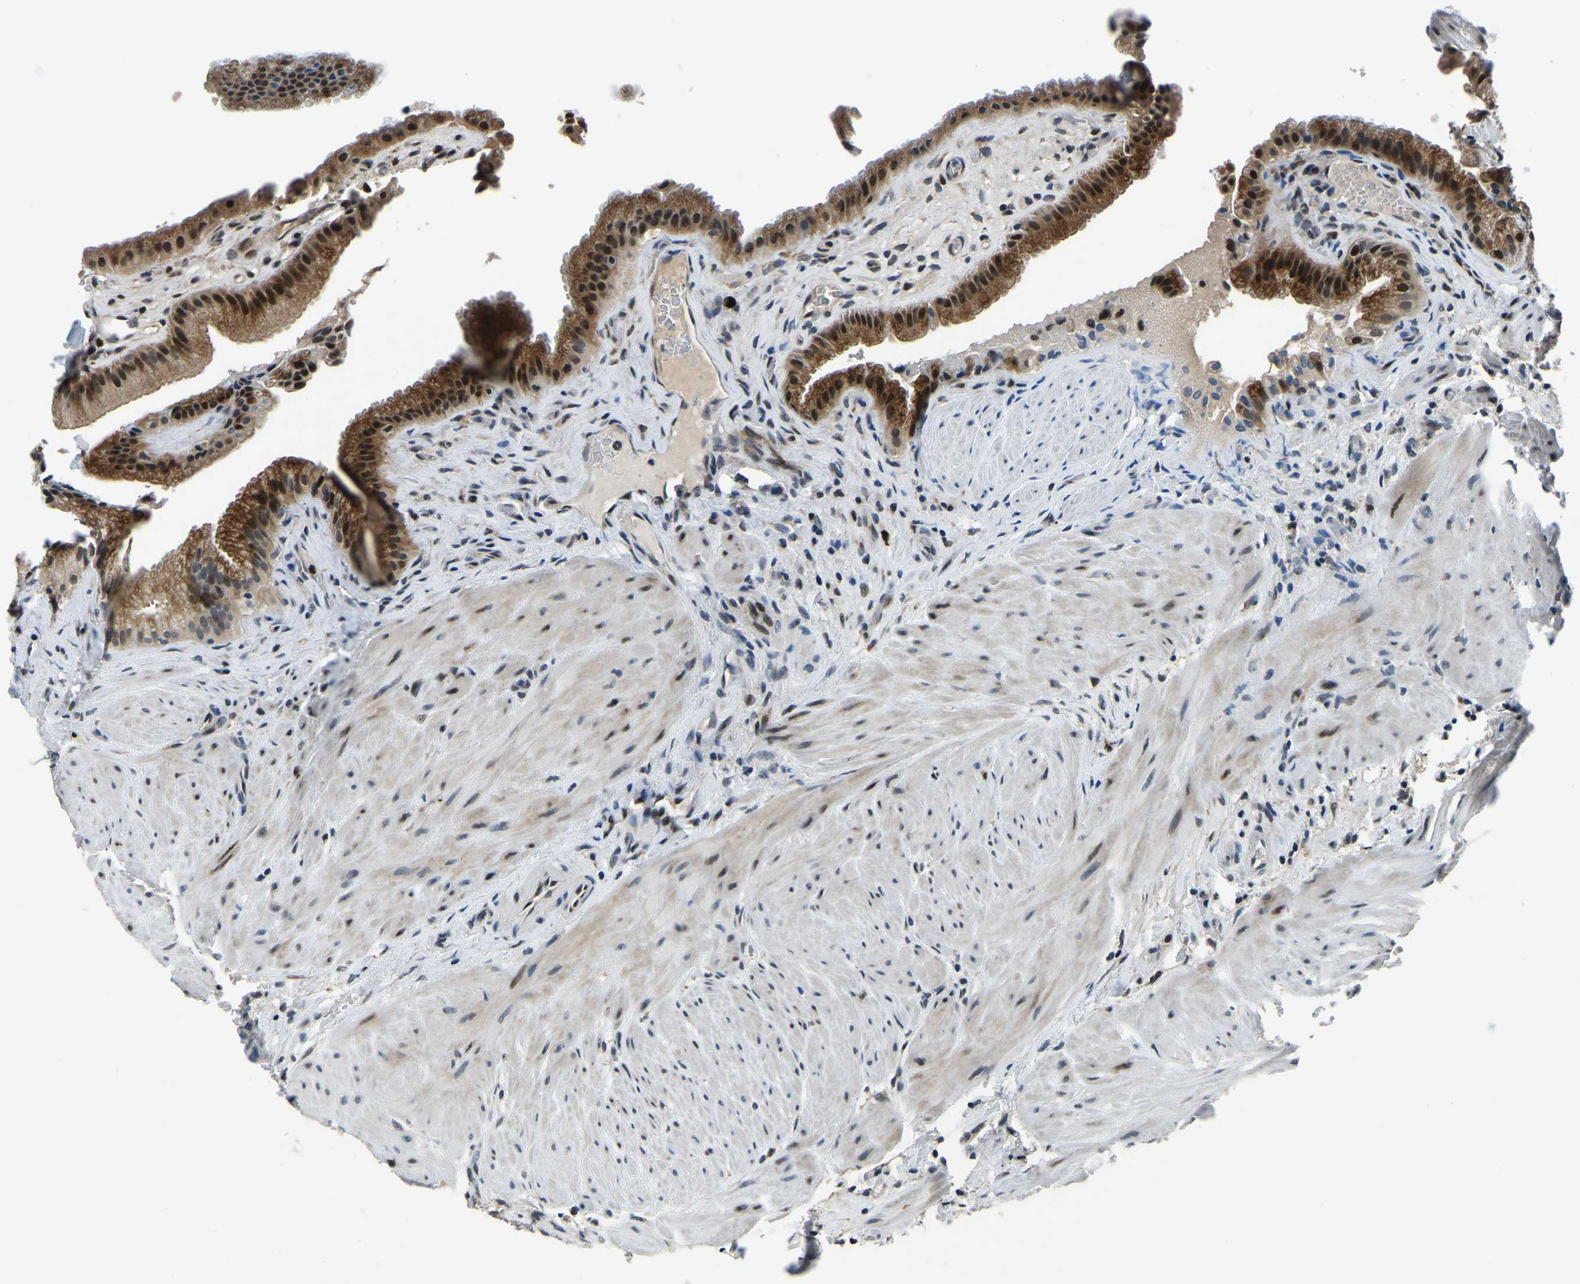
{"staining": {"intensity": "strong", "quantity": ">75%", "location": "cytoplasmic/membranous,nuclear"}, "tissue": "gallbladder", "cell_type": "Glandular cells", "image_type": "normal", "snomed": [{"axis": "morphology", "description": "Normal tissue, NOS"}, {"axis": "topography", "description": "Gallbladder"}], "caption": "Glandular cells reveal high levels of strong cytoplasmic/membranous,nuclear staining in approximately >75% of cells in normal human gallbladder.", "gene": "ING2", "patient": {"sex": "male", "age": 49}}